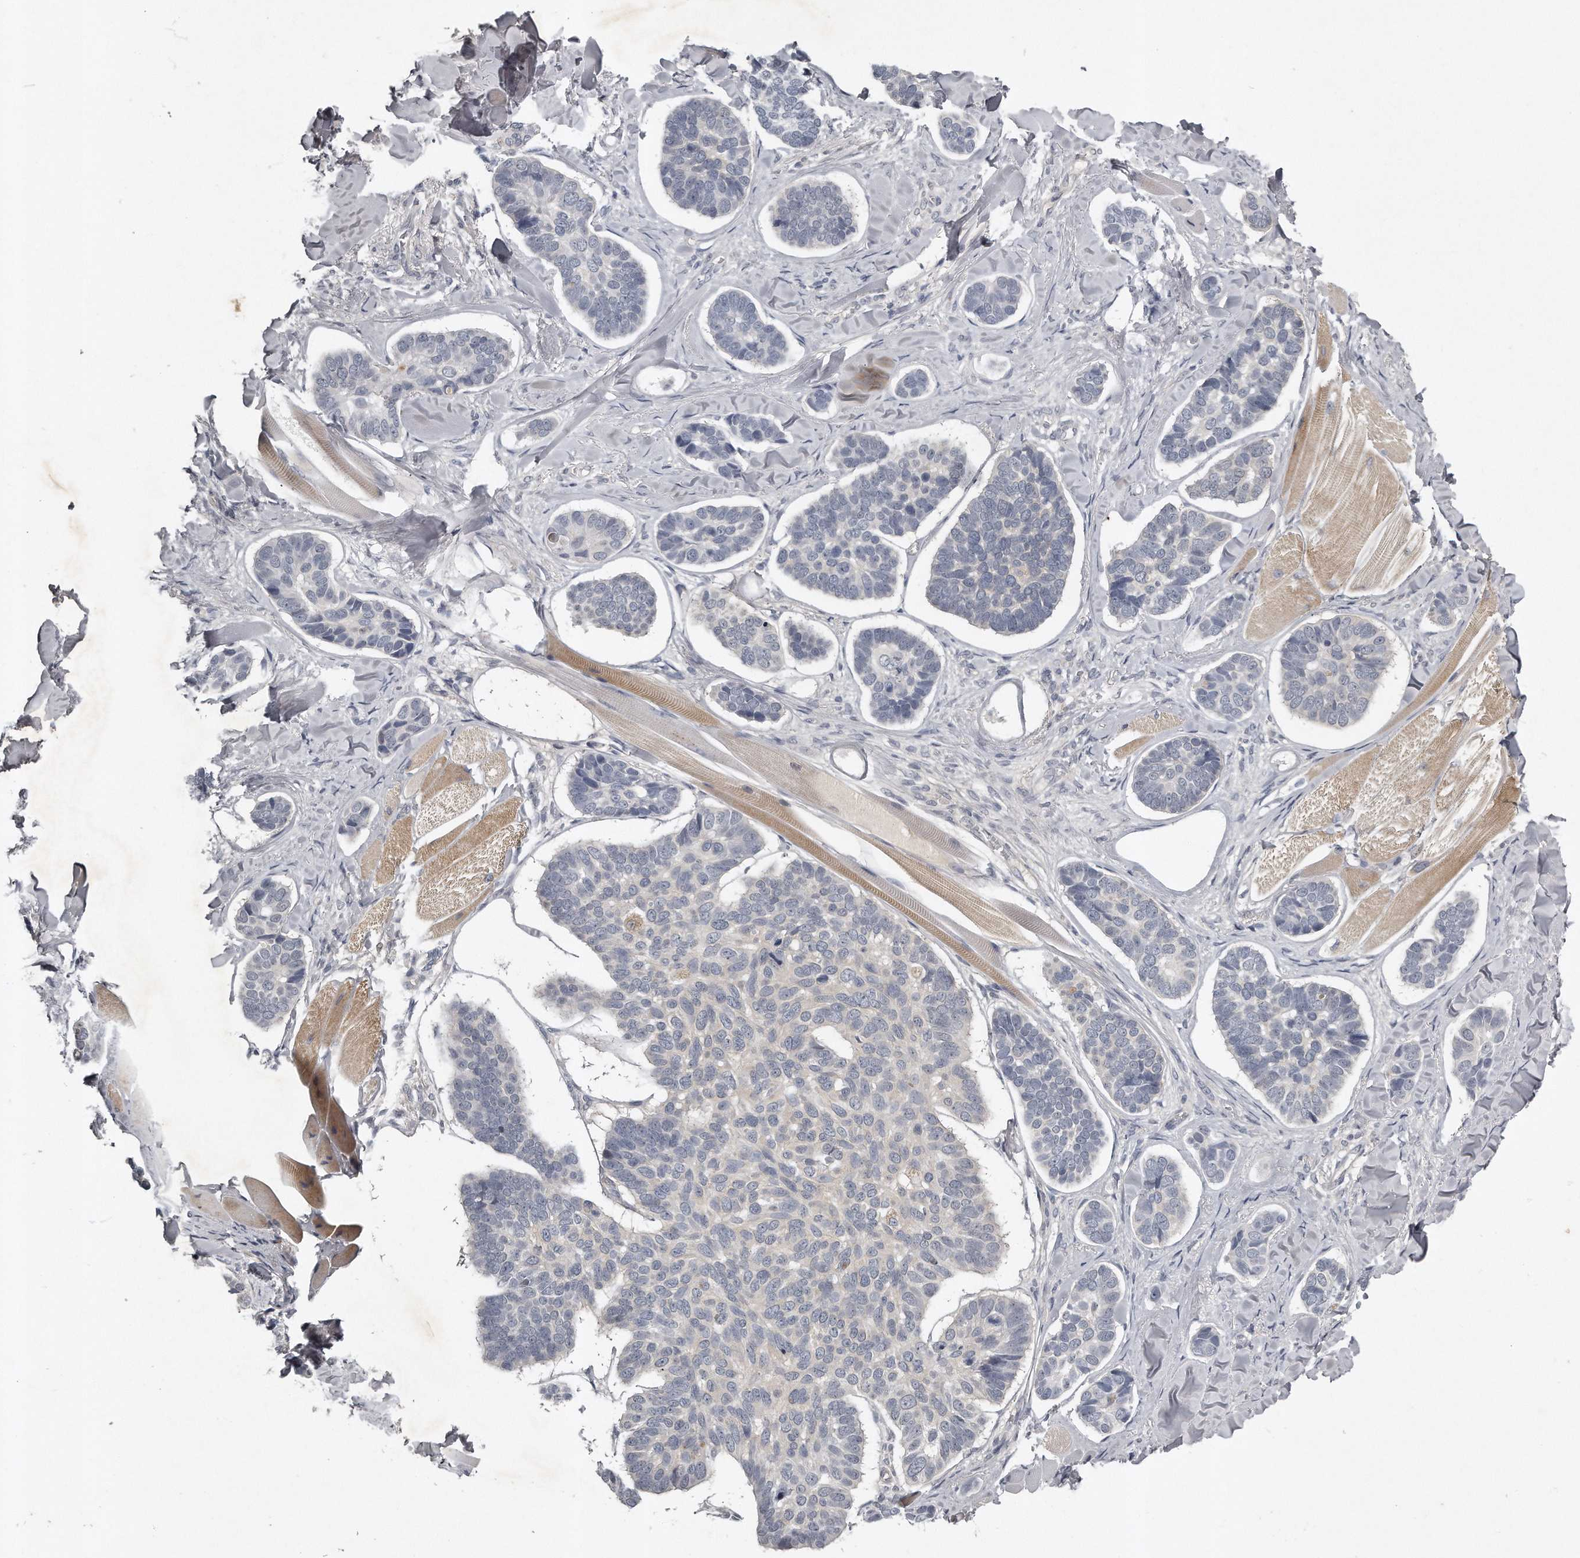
{"staining": {"intensity": "negative", "quantity": "none", "location": "none"}, "tissue": "skin cancer", "cell_type": "Tumor cells", "image_type": "cancer", "snomed": [{"axis": "morphology", "description": "Basal cell carcinoma"}, {"axis": "topography", "description": "Skin"}], "caption": "Tumor cells are negative for brown protein staining in skin cancer (basal cell carcinoma).", "gene": "GGCT", "patient": {"sex": "male", "age": 62}}